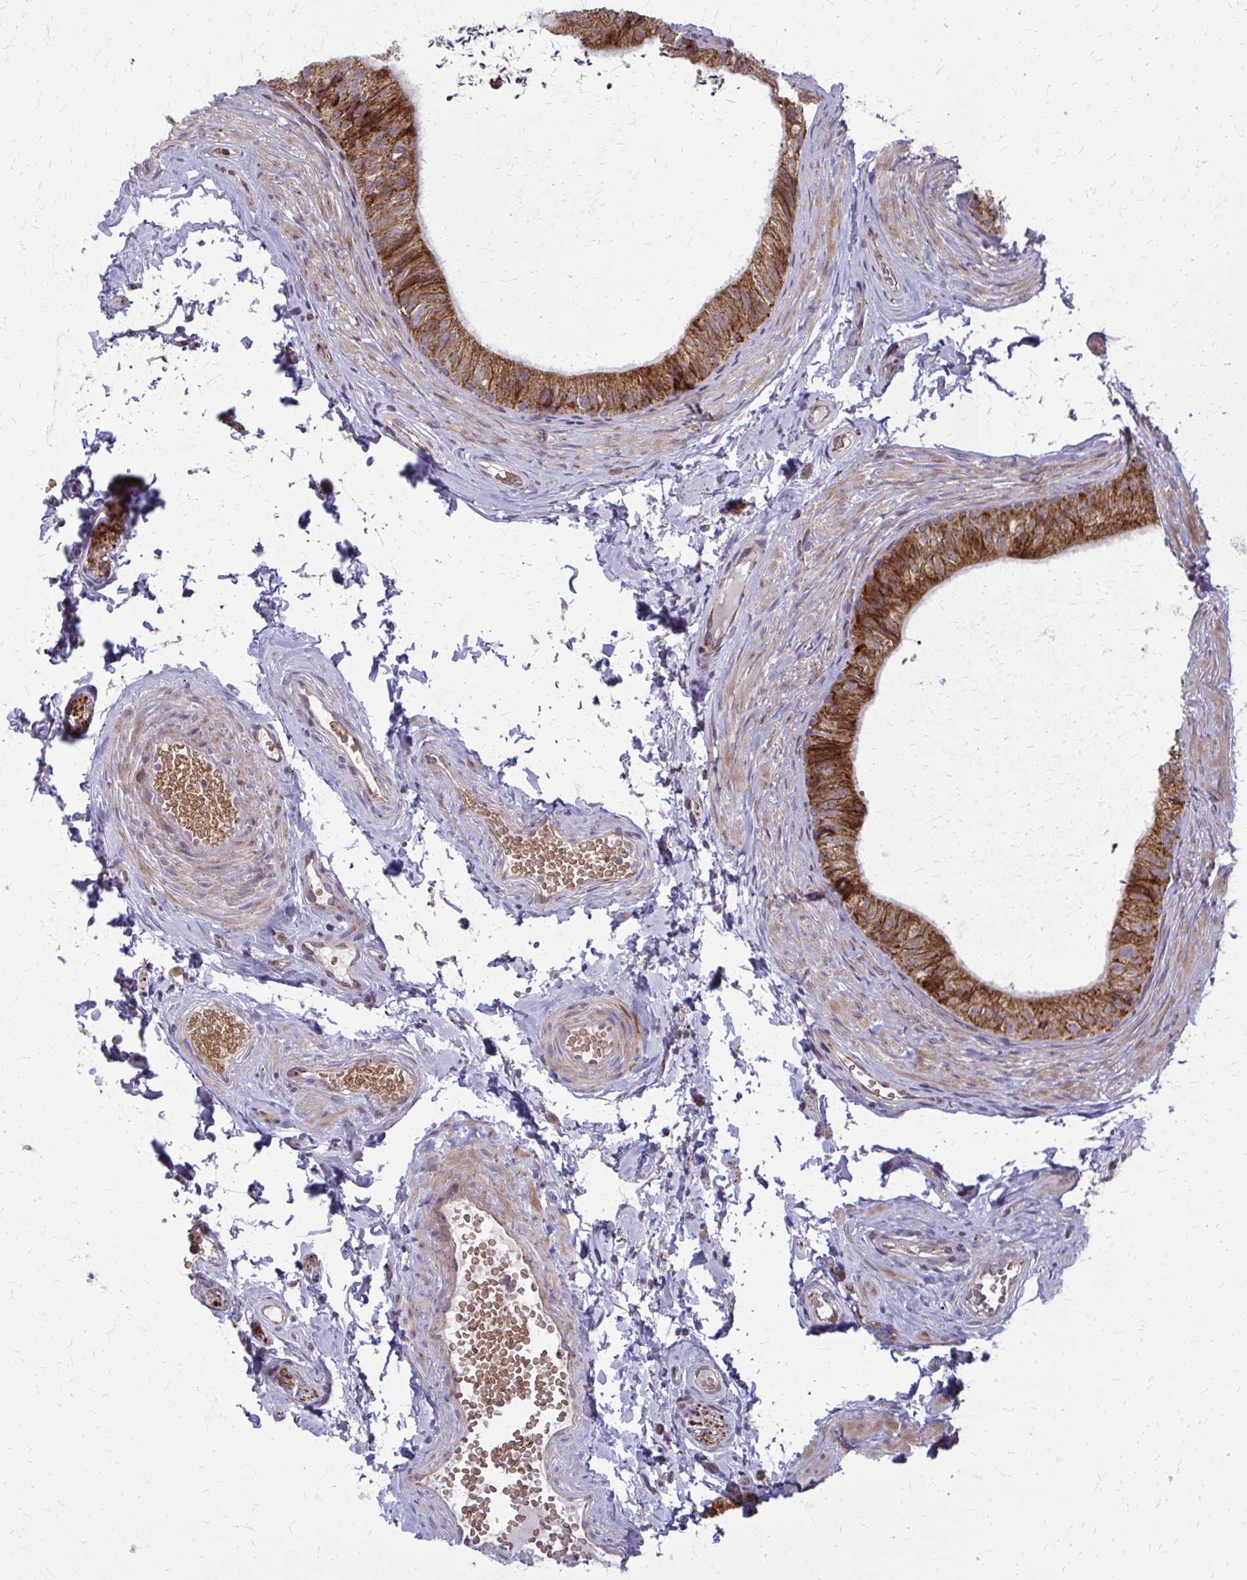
{"staining": {"intensity": "strong", "quantity": ">75%", "location": "cytoplasmic/membranous"}, "tissue": "epididymis", "cell_type": "Glandular cells", "image_type": "normal", "snomed": [{"axis": "morphology", "description": "Normal tissue, NOS"}, {"axis": "topography", "description": "Epididymis, spermatic cord, NOS"}, {"axis": "topography", "description": "Epididymis"}, {"axis": "topography", "description": "Peripheral nerve tissue"}], "caption": "Immunohistochemical staining of normal epididymis exhibits >75% levels of strong cytoplasmic/membranous protein positivity in approximately >75% of glandular cells.", "gene": "MCCC1", "patient": {"sex": "male", "age": 29}}